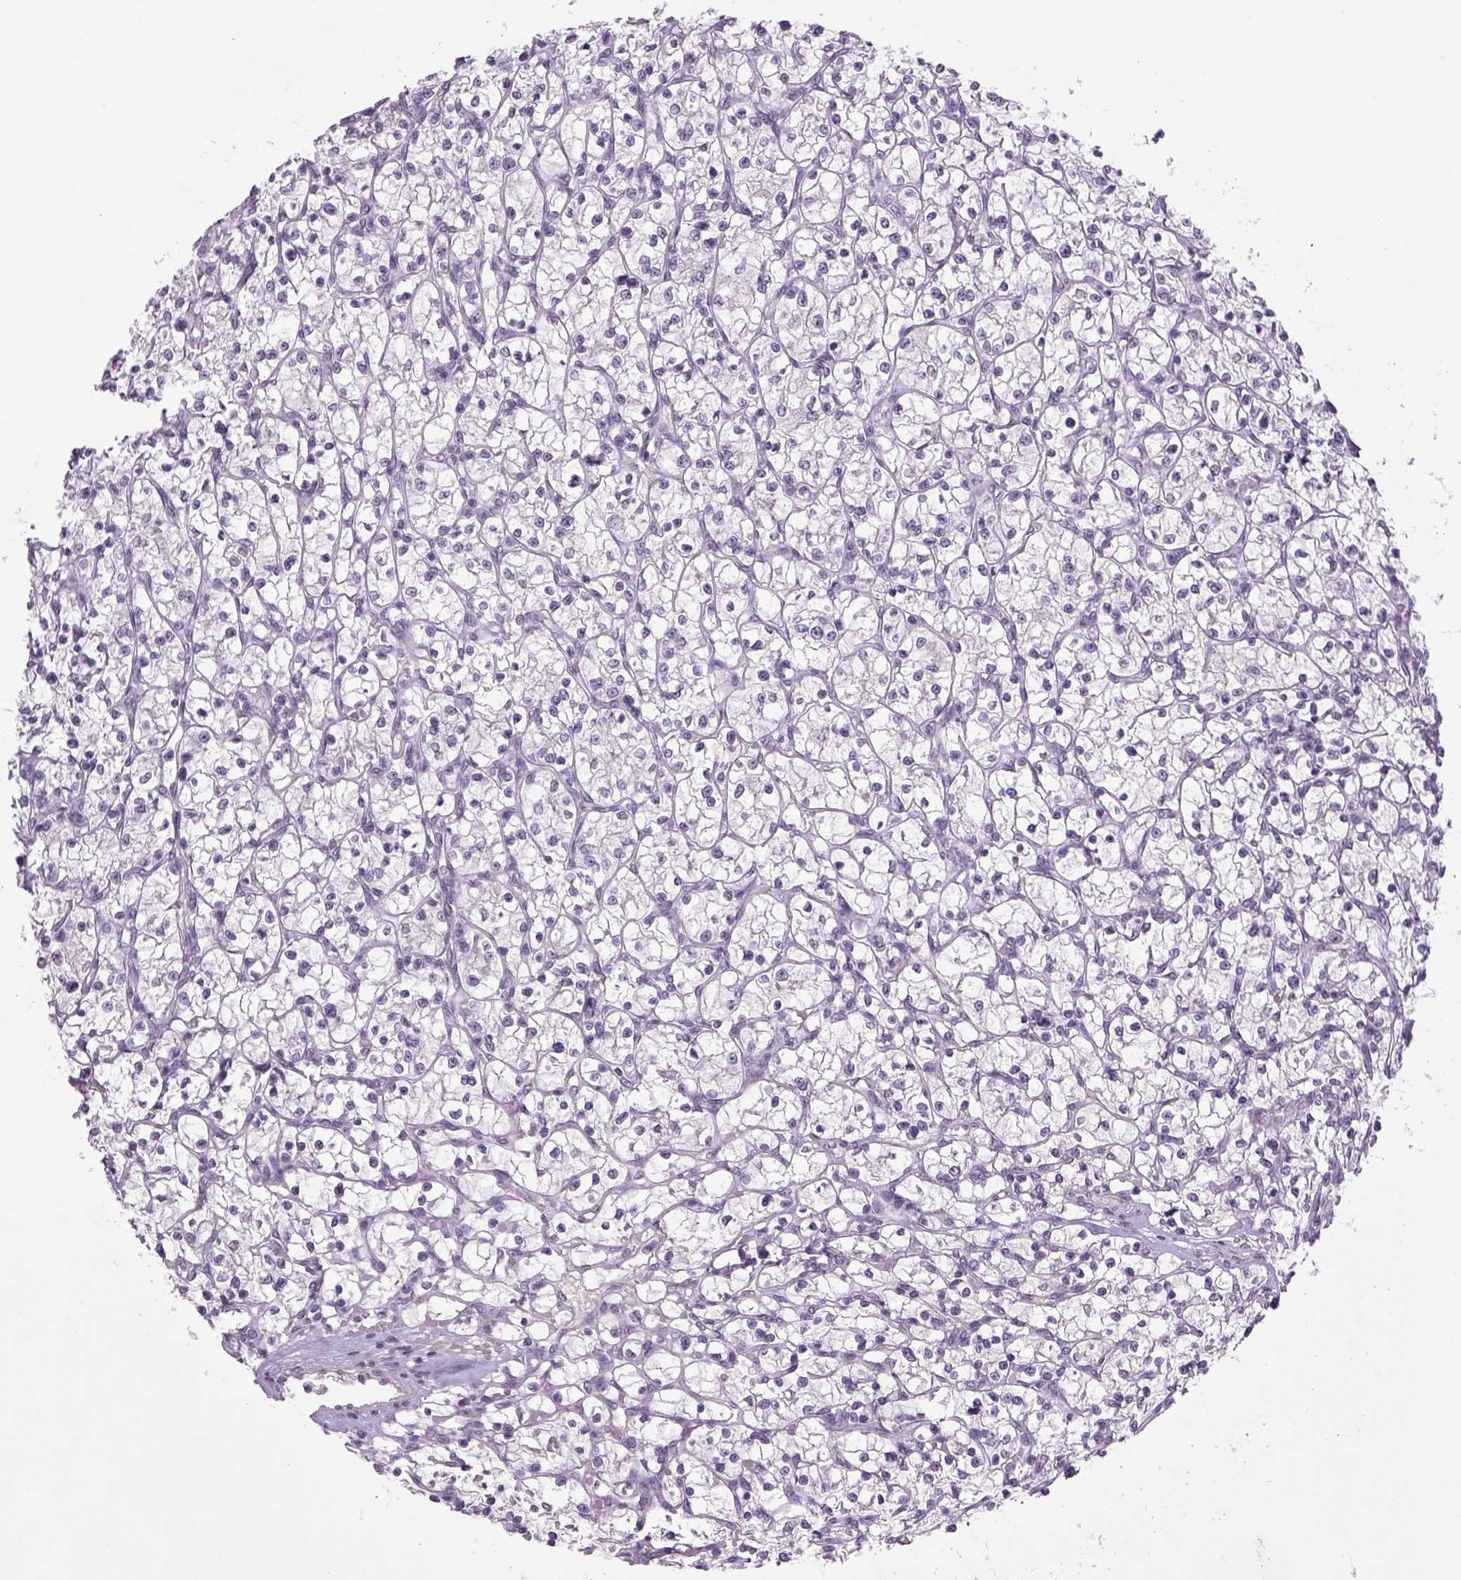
{"staining": {"intensity": "negative", "quantity": "none", "location": "none"}, "tissue": "renal cancer", "cell_type": "Tumor cells", "image_type": "cancer", "snomed": [{"axis": "morphology", "description": "Adenocarcinoma, NOS"}, {"axis": "topography", "description": "Kidney"}], "caption": "Immunohistochemistry (IHC) of renal adenocarcinoma displays no staining in tumor cells. (DAB immunohistochemistry visualized using brightfield microscopy, high magnification).", "gene": "PRRT1", "patient": {"sex": "female", "age": 64}}